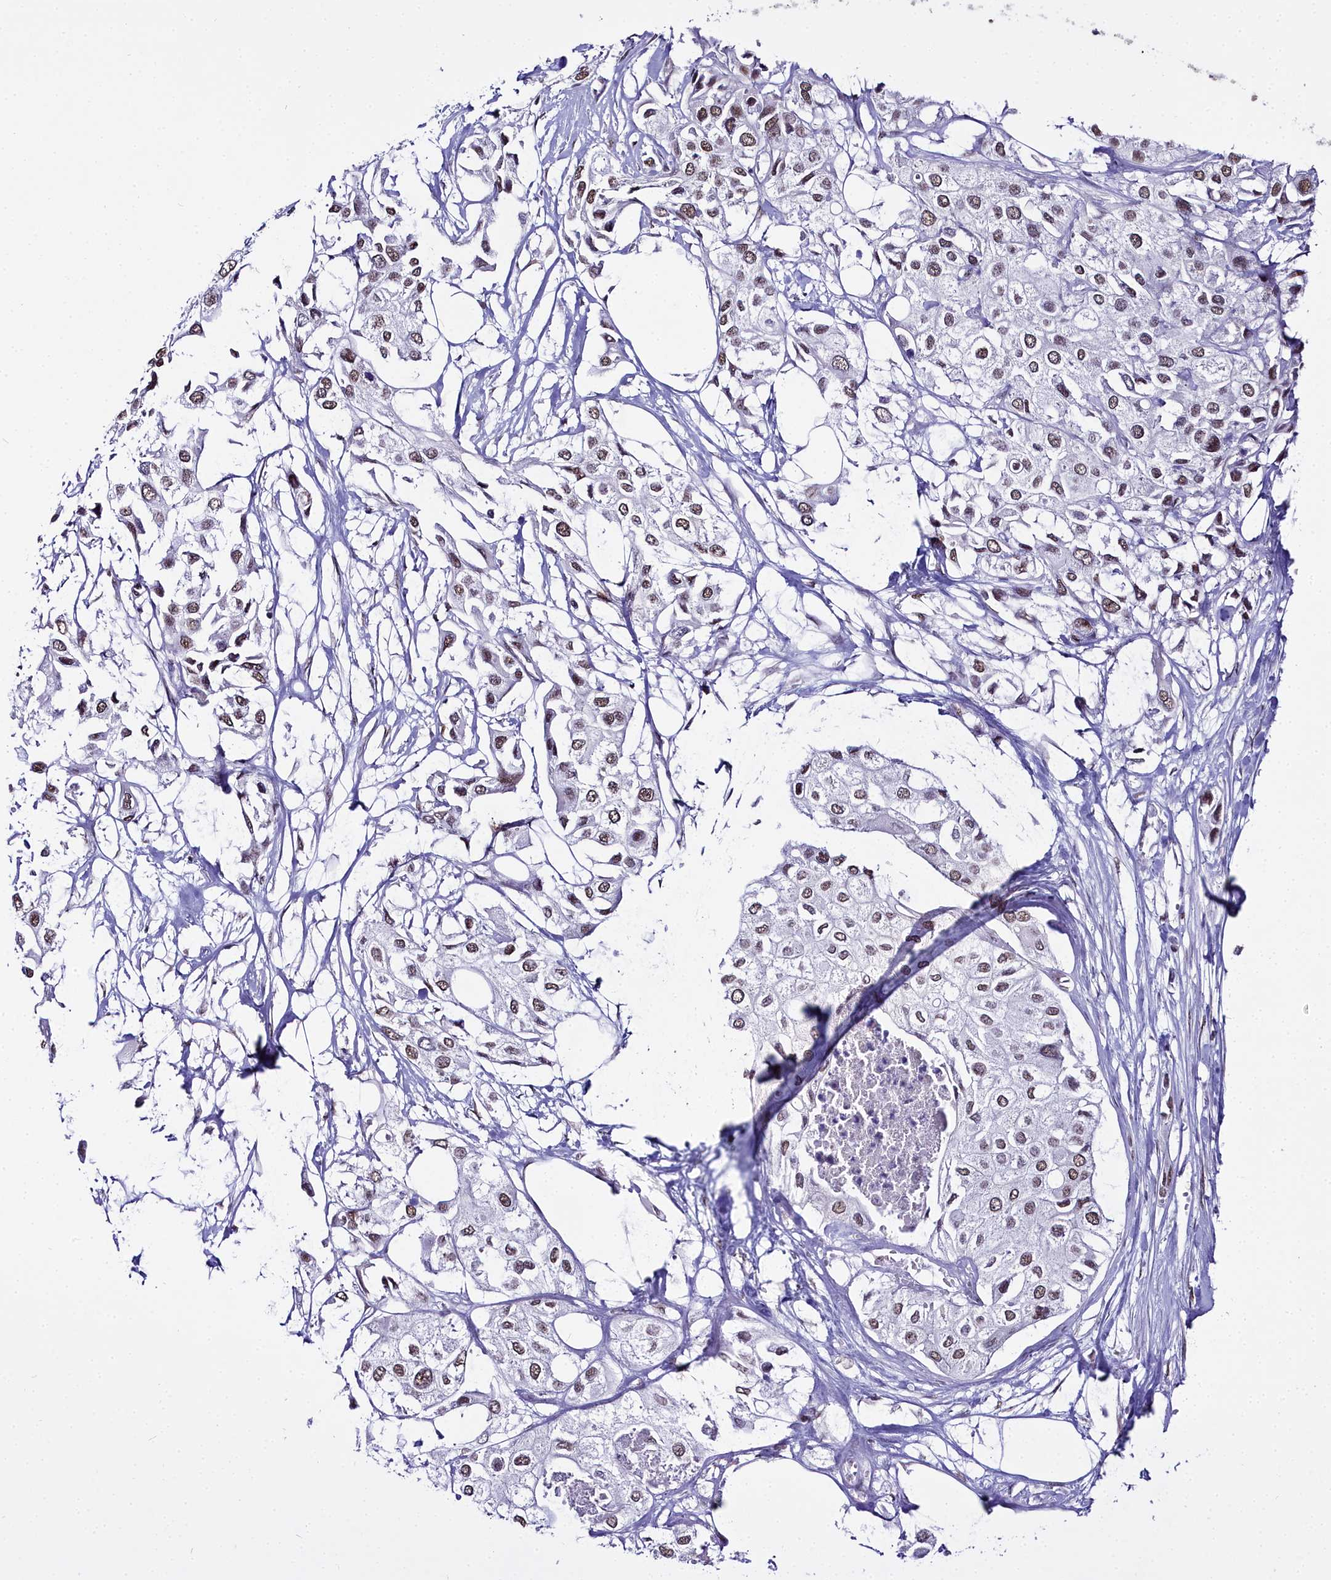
{"staining": {"intensity": "moderate", "quantity": ">75%", "location": "nuclear"}, "tissue": "urothelial cancer", "cell_type": "Tumor cells", "image_type": "cancer", "snomed": [{"axis": "morphology", "description": "Urothelial carcinoma, High grade"}, {"axis": "topography", "description": "Urinary bladder"}], "caption": "Urothelial cancer stained with a protein marker shows moderate staining in tumor cells.", "gene": "RBM12", "patient": {"sex": "male", "age": 64}}